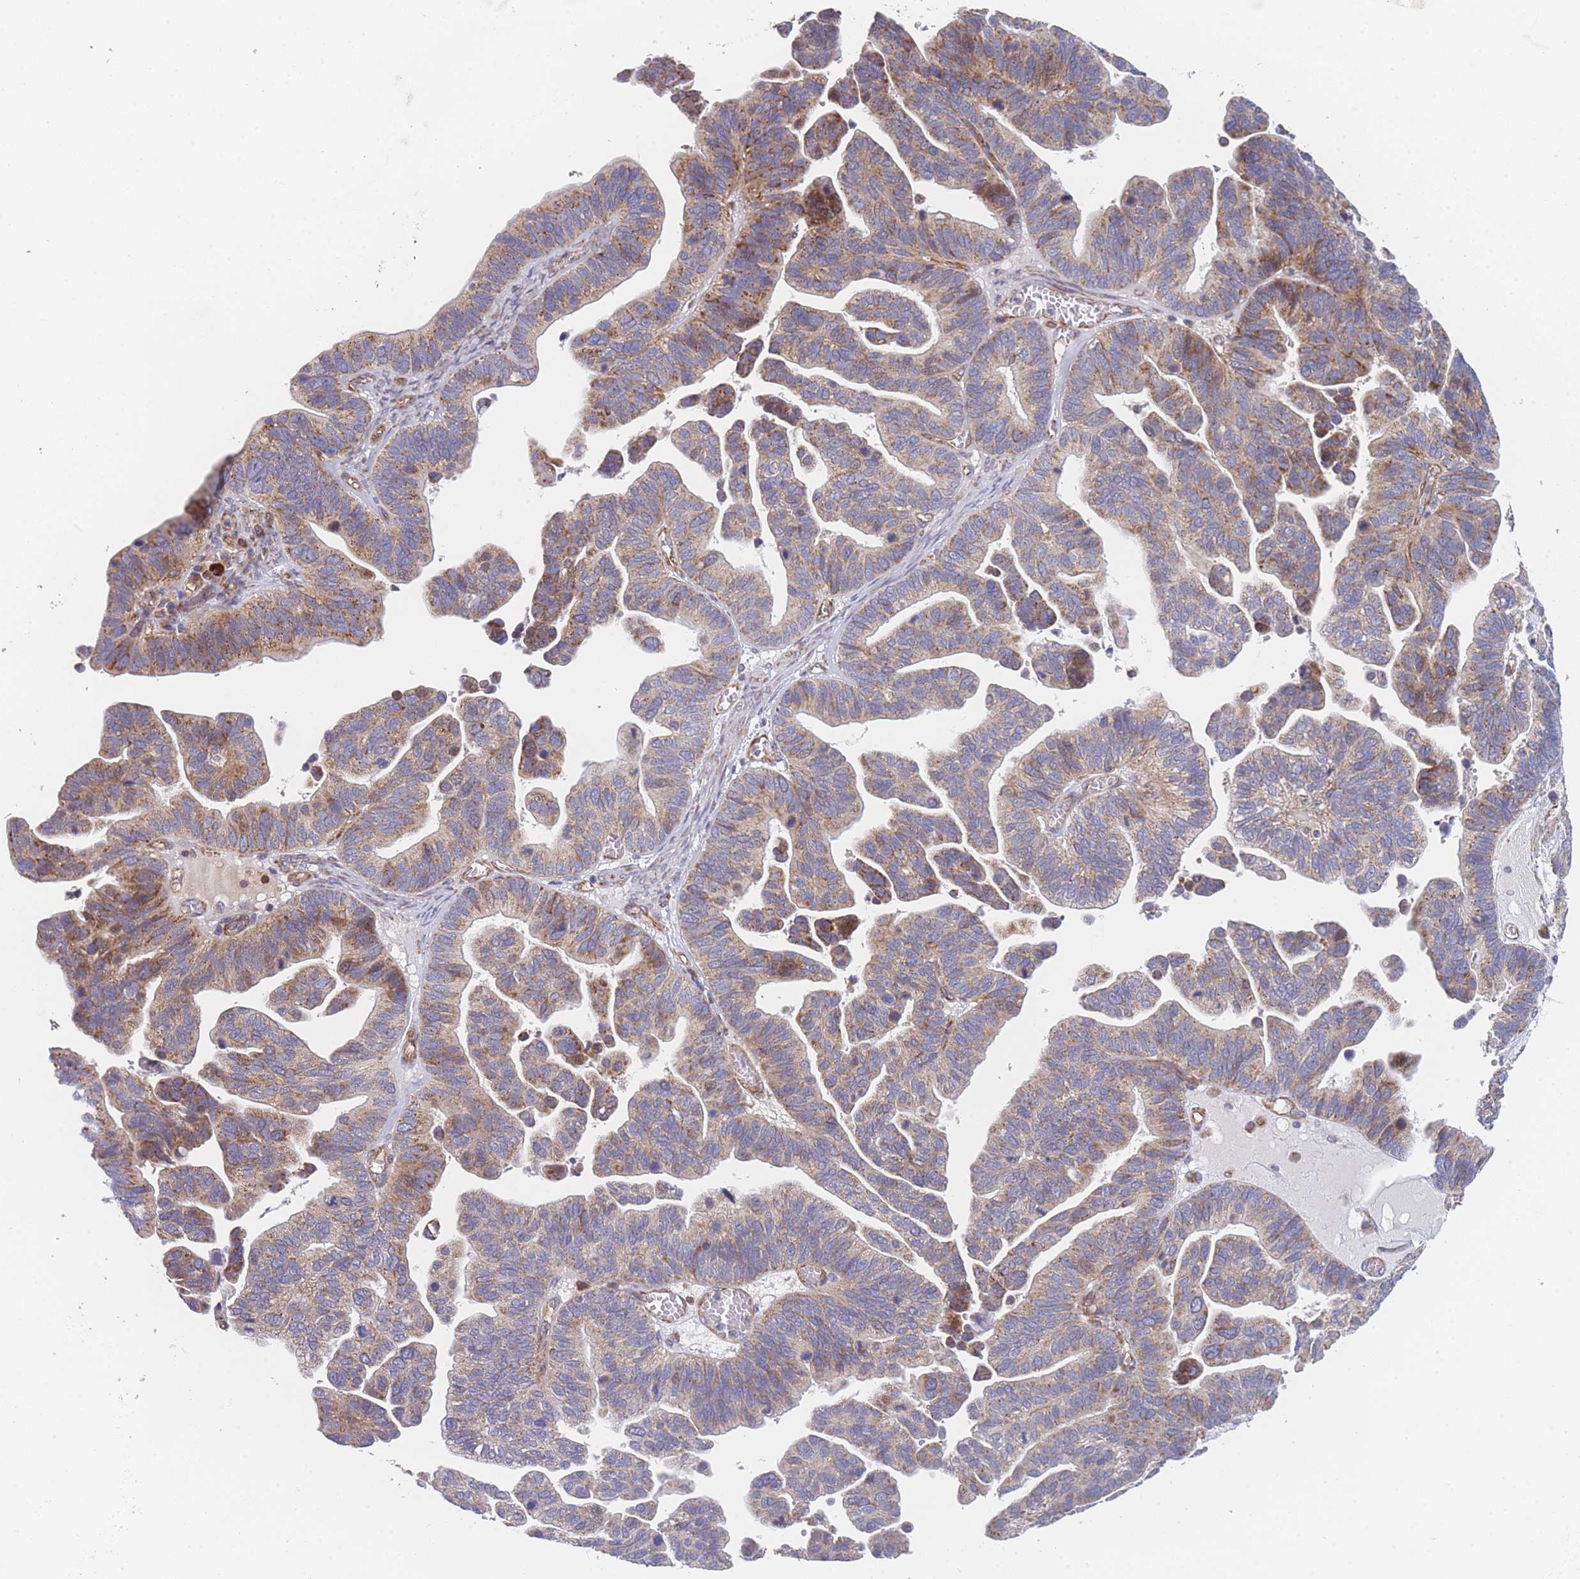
{"staining": {"intensity": "moderate", "quantity": ">75%", "location": "cytoplasmic/membranous"}, "tissue": "ovarian cancer", "cell_type": "Tumor cells", "image_type": "cancer", "snomed": [{"axis": "morphology", "description": "Cystadenocarcinoma, serous, NOS"}, {"axis": "topography", "description": "Ovary"}], "caption": "Immunohistochemical staining of human ovarian cancer (serous cystadenocarcinoma) demonstrates medium levels of moderate cytoplasmic/membranous protein staining in approximately >75% of tumor cells.", "gene": "MTRES1", "patient": {"sex": "female", "age": 56}}